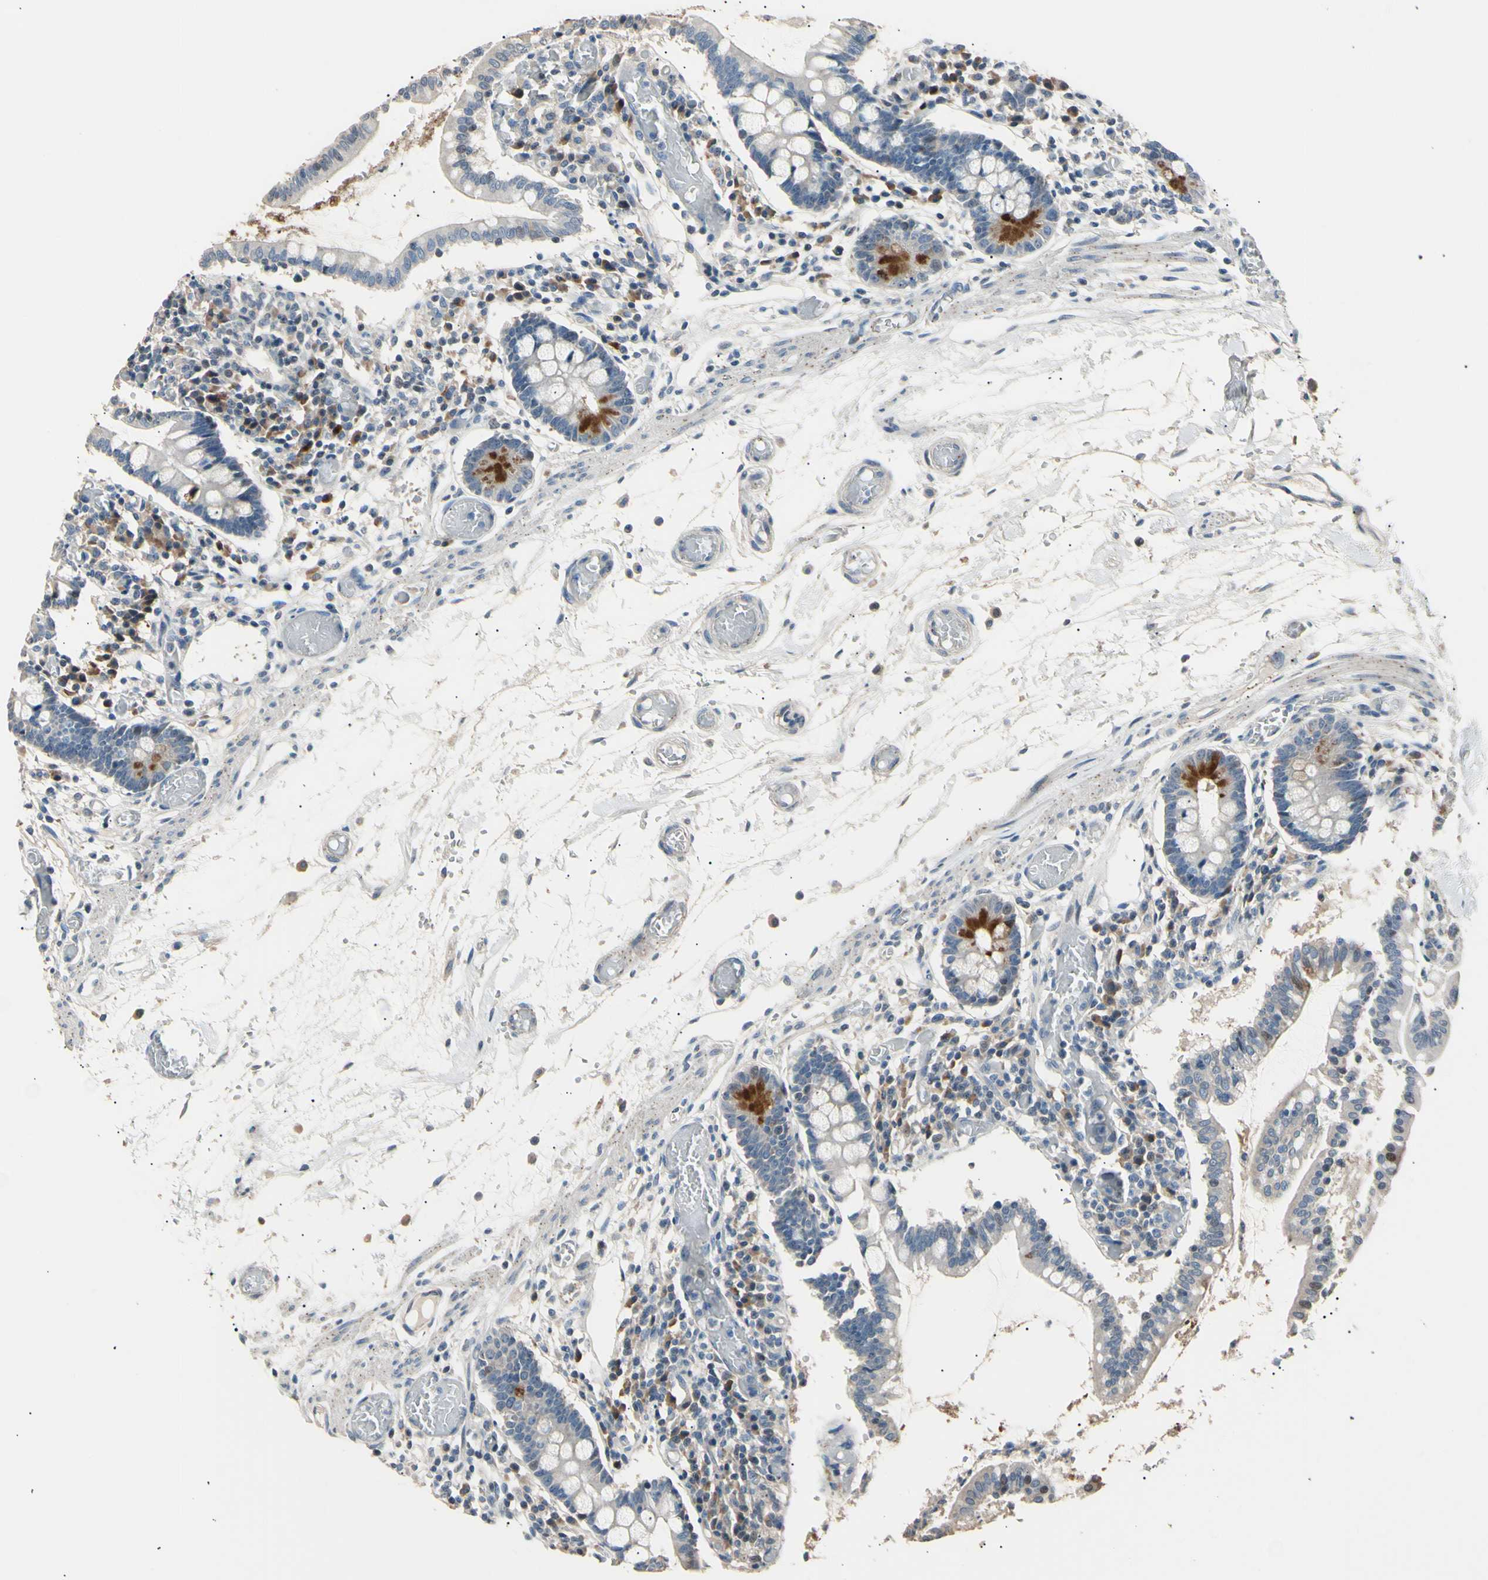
{"staining": {"intensity": "moderate", "quantity": "<25%", "location": "cytoplasmic/membranous"}, "tissue": "small intestine", "cell_type": "Glandular cells", "image_type": "normal", "snomed": [{"axis": "morphology", "description": "Normal tissue, NOS"}, {"axis": "topography", "description": "Small intestine"}], "caption": "Immunohistochemical staining of benign human small intestine shows <25% levels of moderate cytoplasmic/membranous protein positivity in about <25% of glandular cells.", "gene": "LDLR", "patient": {"sex": "female", "age": 61}}